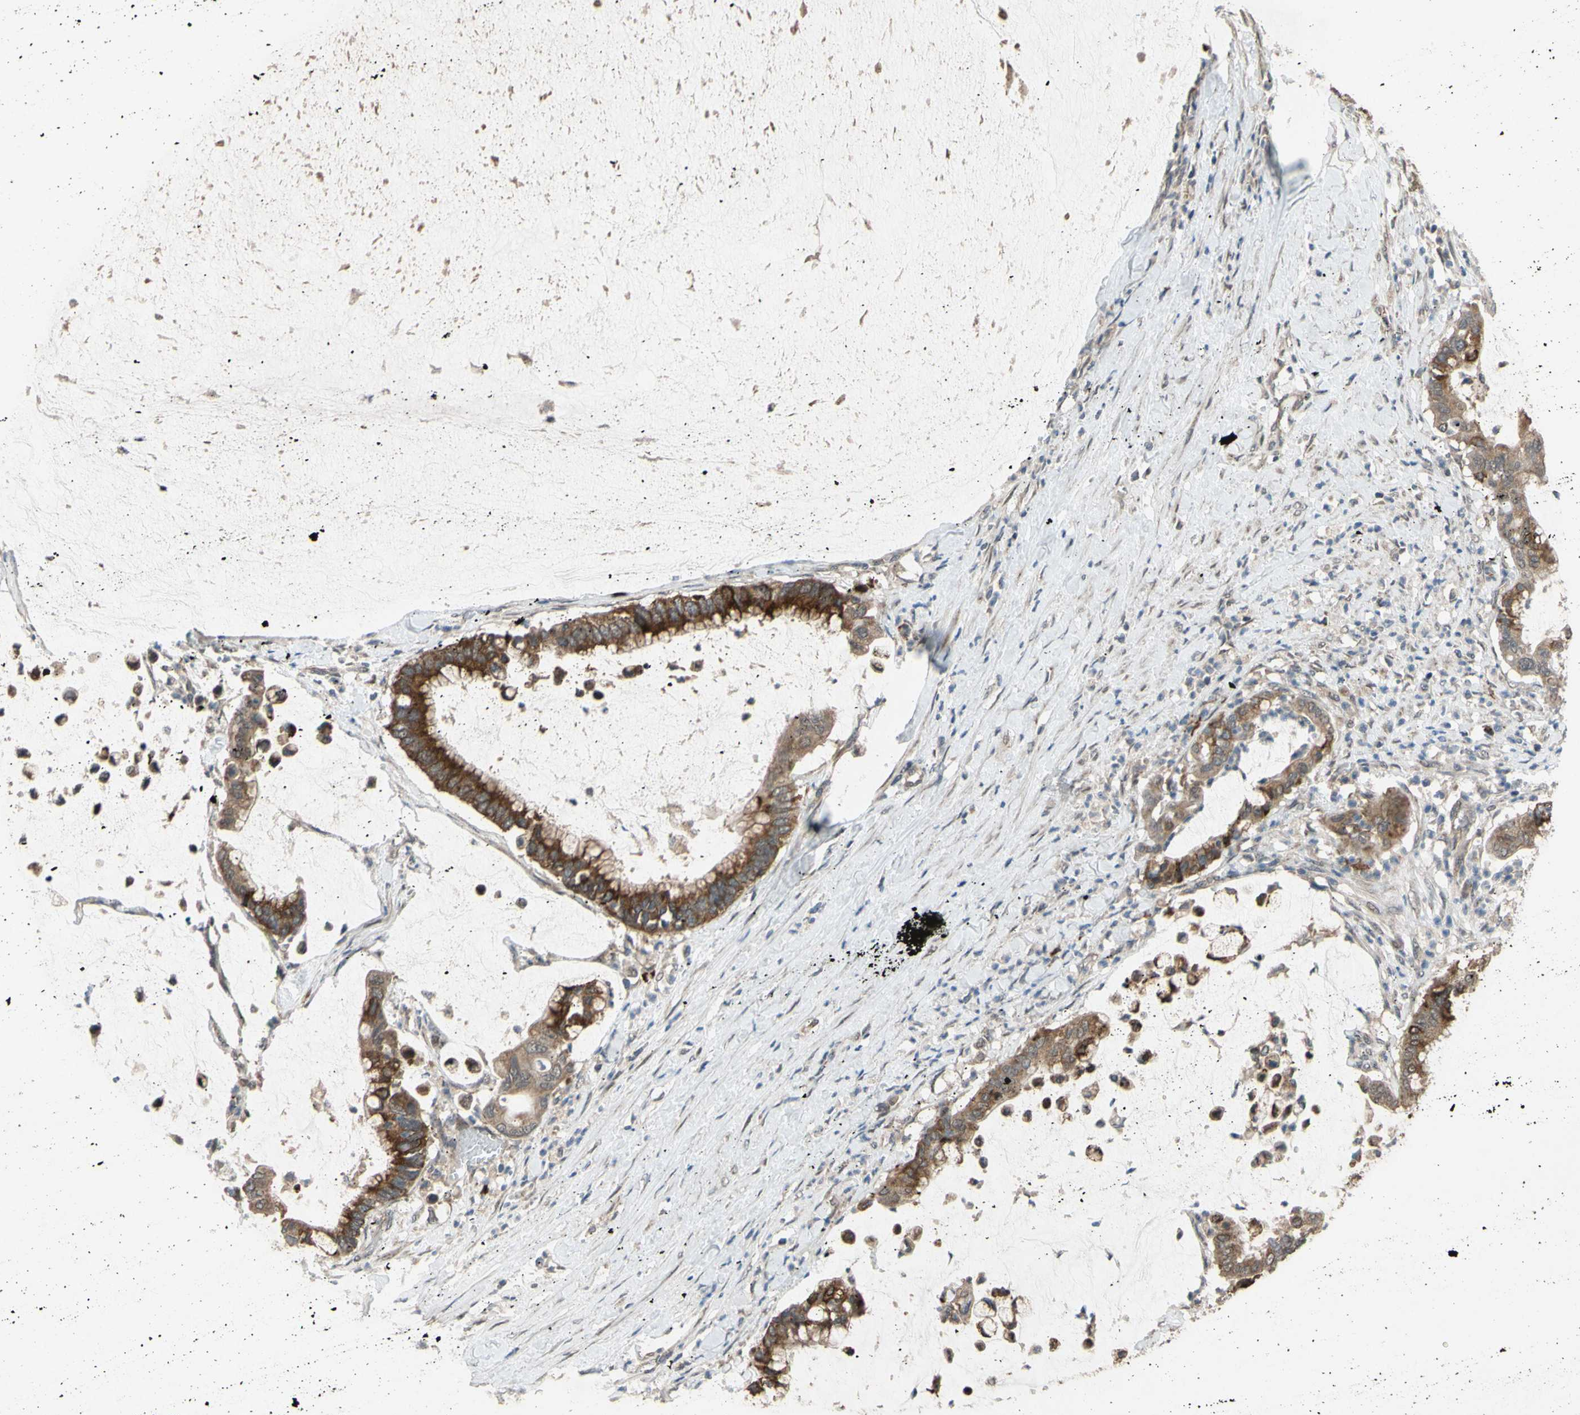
{"staining": {"intensity": "strong", "quantity": ">75%", "location": "cytoplasmic/membranous"}, "tissue": "pancreatic cancer", "cell_type": "Tumor cells", "image_type": "cancer", "snomed": [{"axis": "morphology", "description": "Adenocarcinoma, NOS"}, {"axis": "topography", "description": "Pancreas"}], "caption": "A micrograph showing strong cytoplasmic/membranous expression in approximately >75% of tumor cells in pancreatic cancer, as visualized by brown immunohistochemical staining.", "gene": "CD164", "patient": {"sex": "male", "age": 41}}